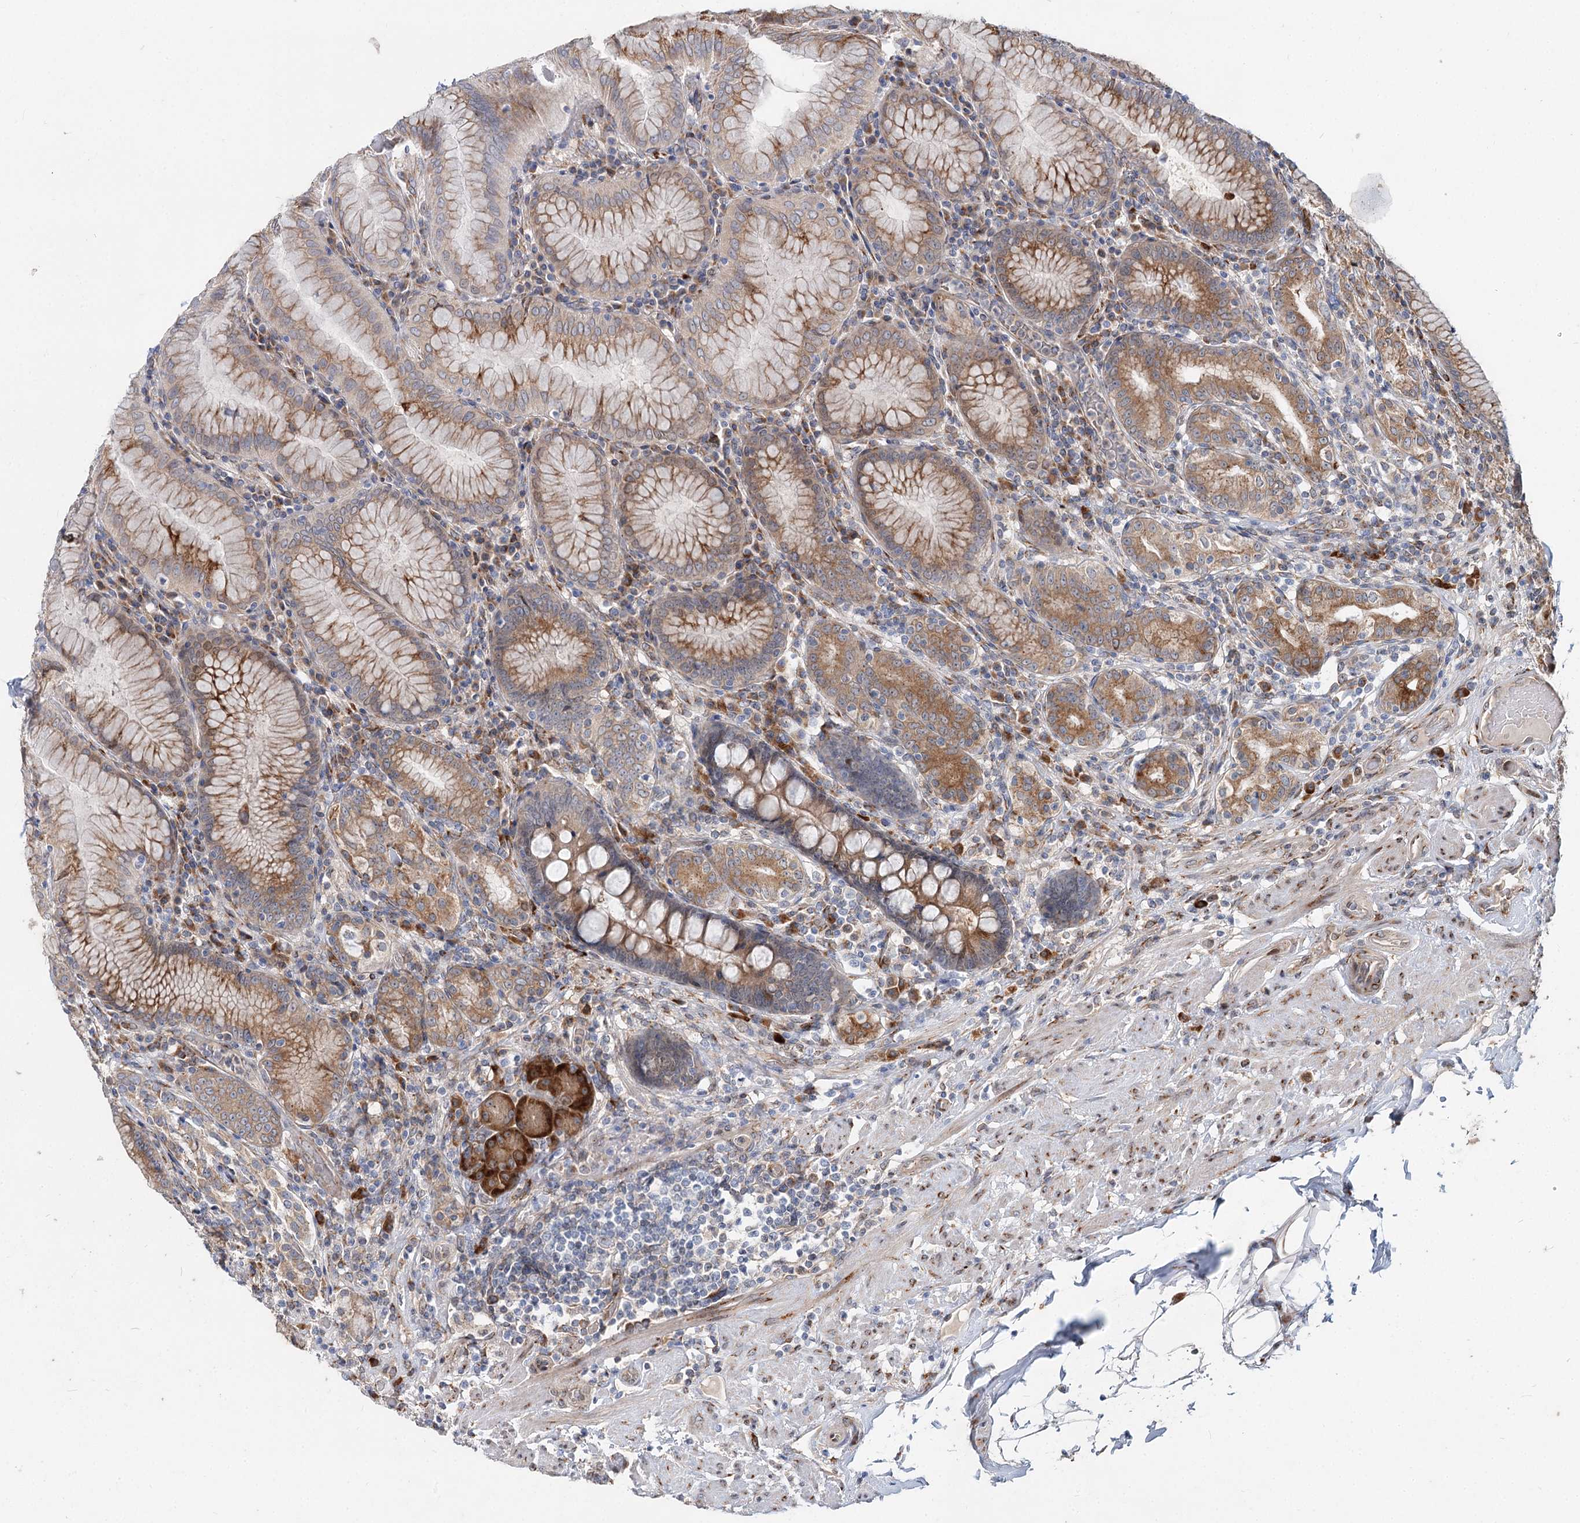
{"staining": {"intensity": "moderate", "quantity": ">75%", "location": "cytoplasmic/membranous"}, "tissue": "stomach", "cell_type": "Glandular cells", "image_type": "normal", "snomed": [{"axis": "morphology", "description": "Normal tissue, NOS"}, {"axis": "topography", "description": "Stomach, upper"}, {"axis": "topography", "description": "Stomach, lower"}], "caption": "A brown stain labels moderate cytoplasmic/membranous staining of a protein in glandular cells of benign human stomach. (DAB (3,3'-diaminobenzidine) IHC, brown staining for protein, blue staining for nuclei).", "gene": "SPART", "patient": {"sex": "female", "age": 76}}